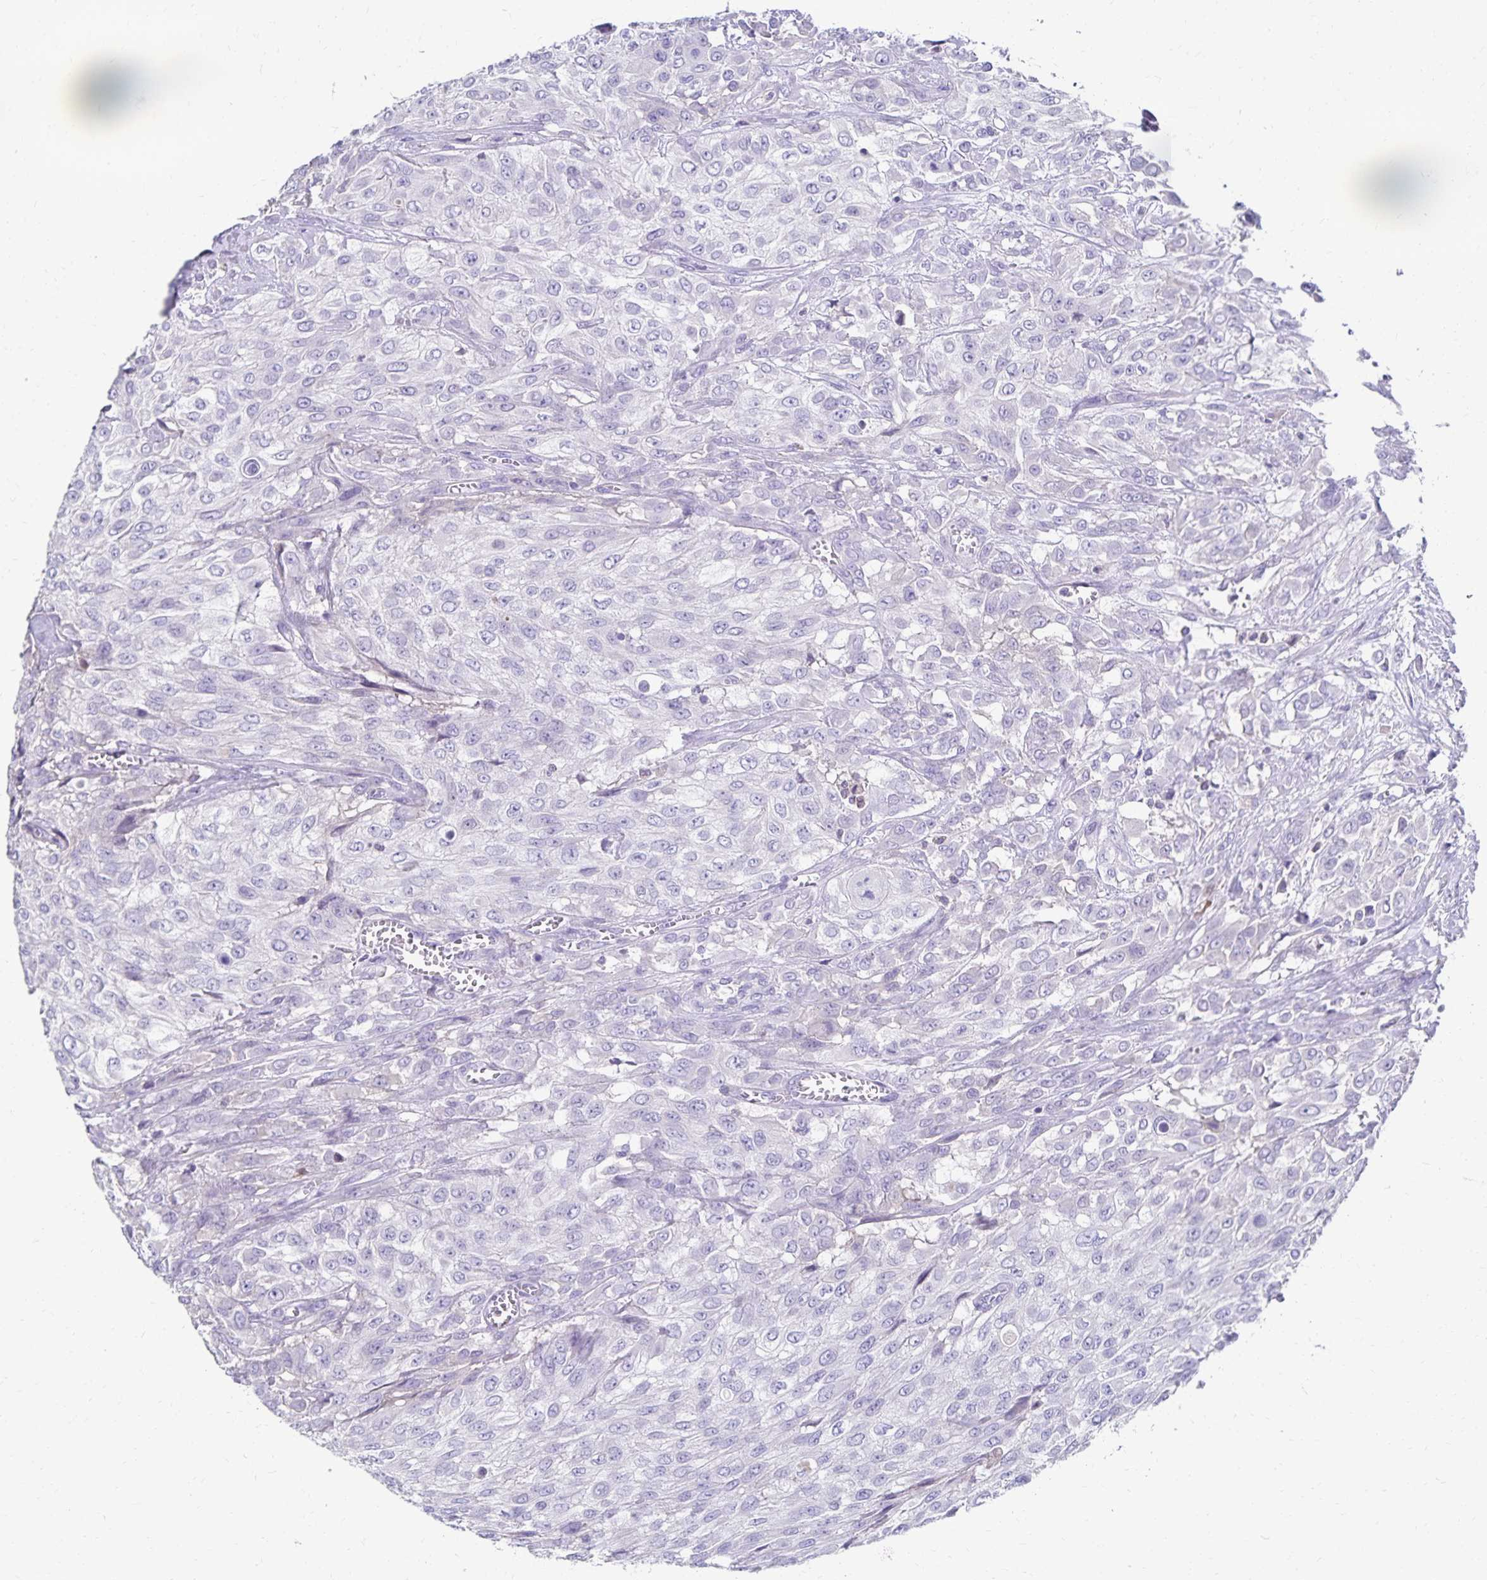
{"staining": {"intensity": "negative", "quantity": "none", "location": "none"}, "tissue": "urothelial cancer", "cell_type": "Tumor cells", "image_type": "cancer", "snomed": [{"axis": "morphology", "description": "Urothelial carcinoma, High grade"}, {"axis": "topography", "description": "Urinary bladder"}], "caption": "The micrograph exhibits no staining of tumor cells in high-grade urothelial carcinoma.", "gene": "PAX5", "patient": {"sex": "male", "age": 57}}